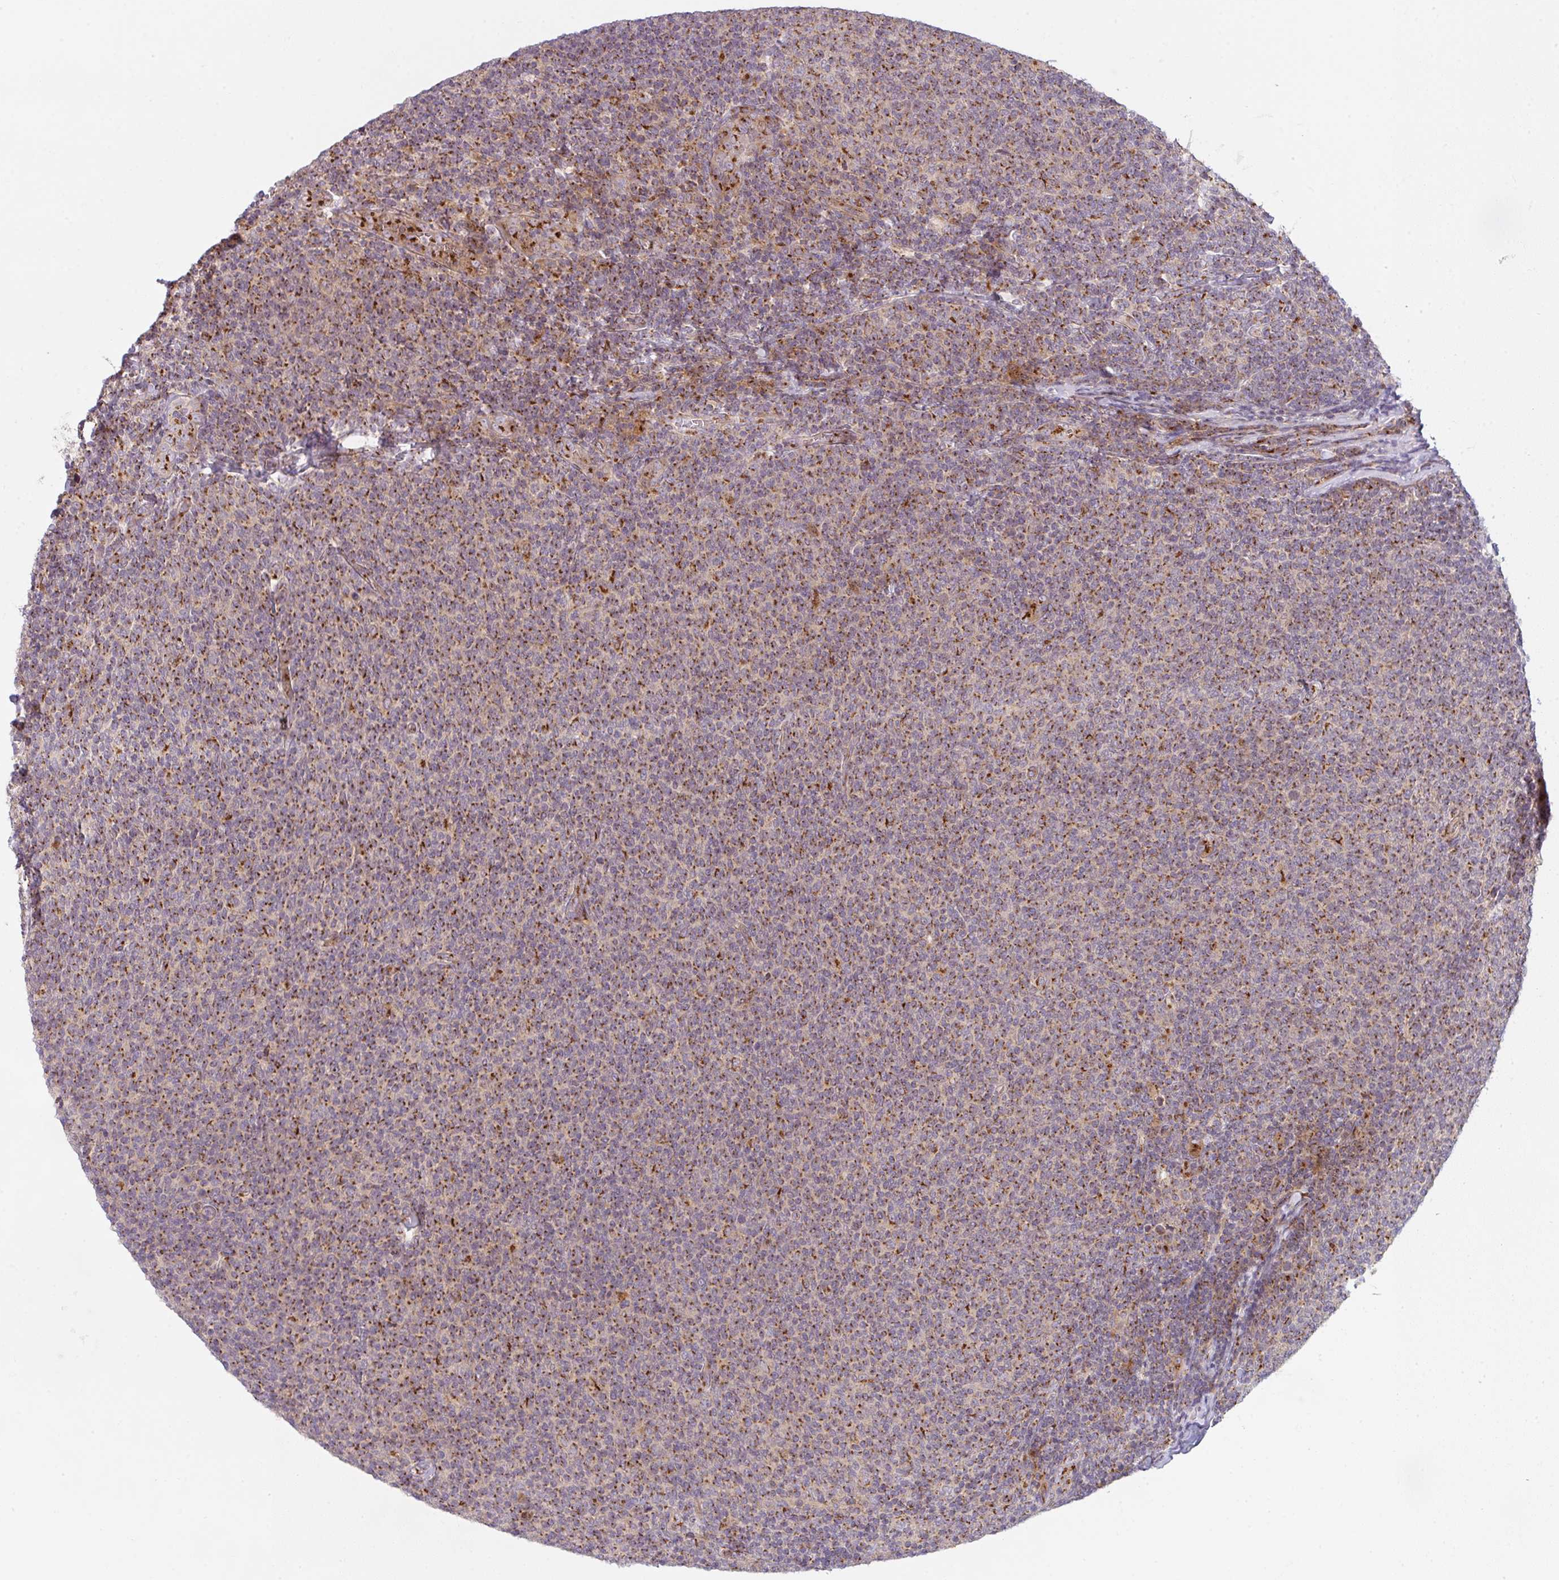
{"staining": {"intensity": "strong", "quantity": ">75%", "location": "cytoplasmic/membranous"}, "tissue": "lymphoma", "cell_type": "Tumor cells", "image_type": "cancer", "snomed": [{"axis": "morphology", "description": "Malignant lymphoma, non-Hodgkin's type, Low grade"}, {"axis": "topography", "description": "Lymph node"}], "caption": "Immunohistochemistry histopathology image of human malignant lymphoma, non-Hodgkin's type (low-grade) stained for a protein (brown), which exhibits high levels of strong cytoplasmic/membranous positivity in about >75% of tumor cells.", "gene": "GVQW3", "patient": {"sex": "male", "age": 52}}